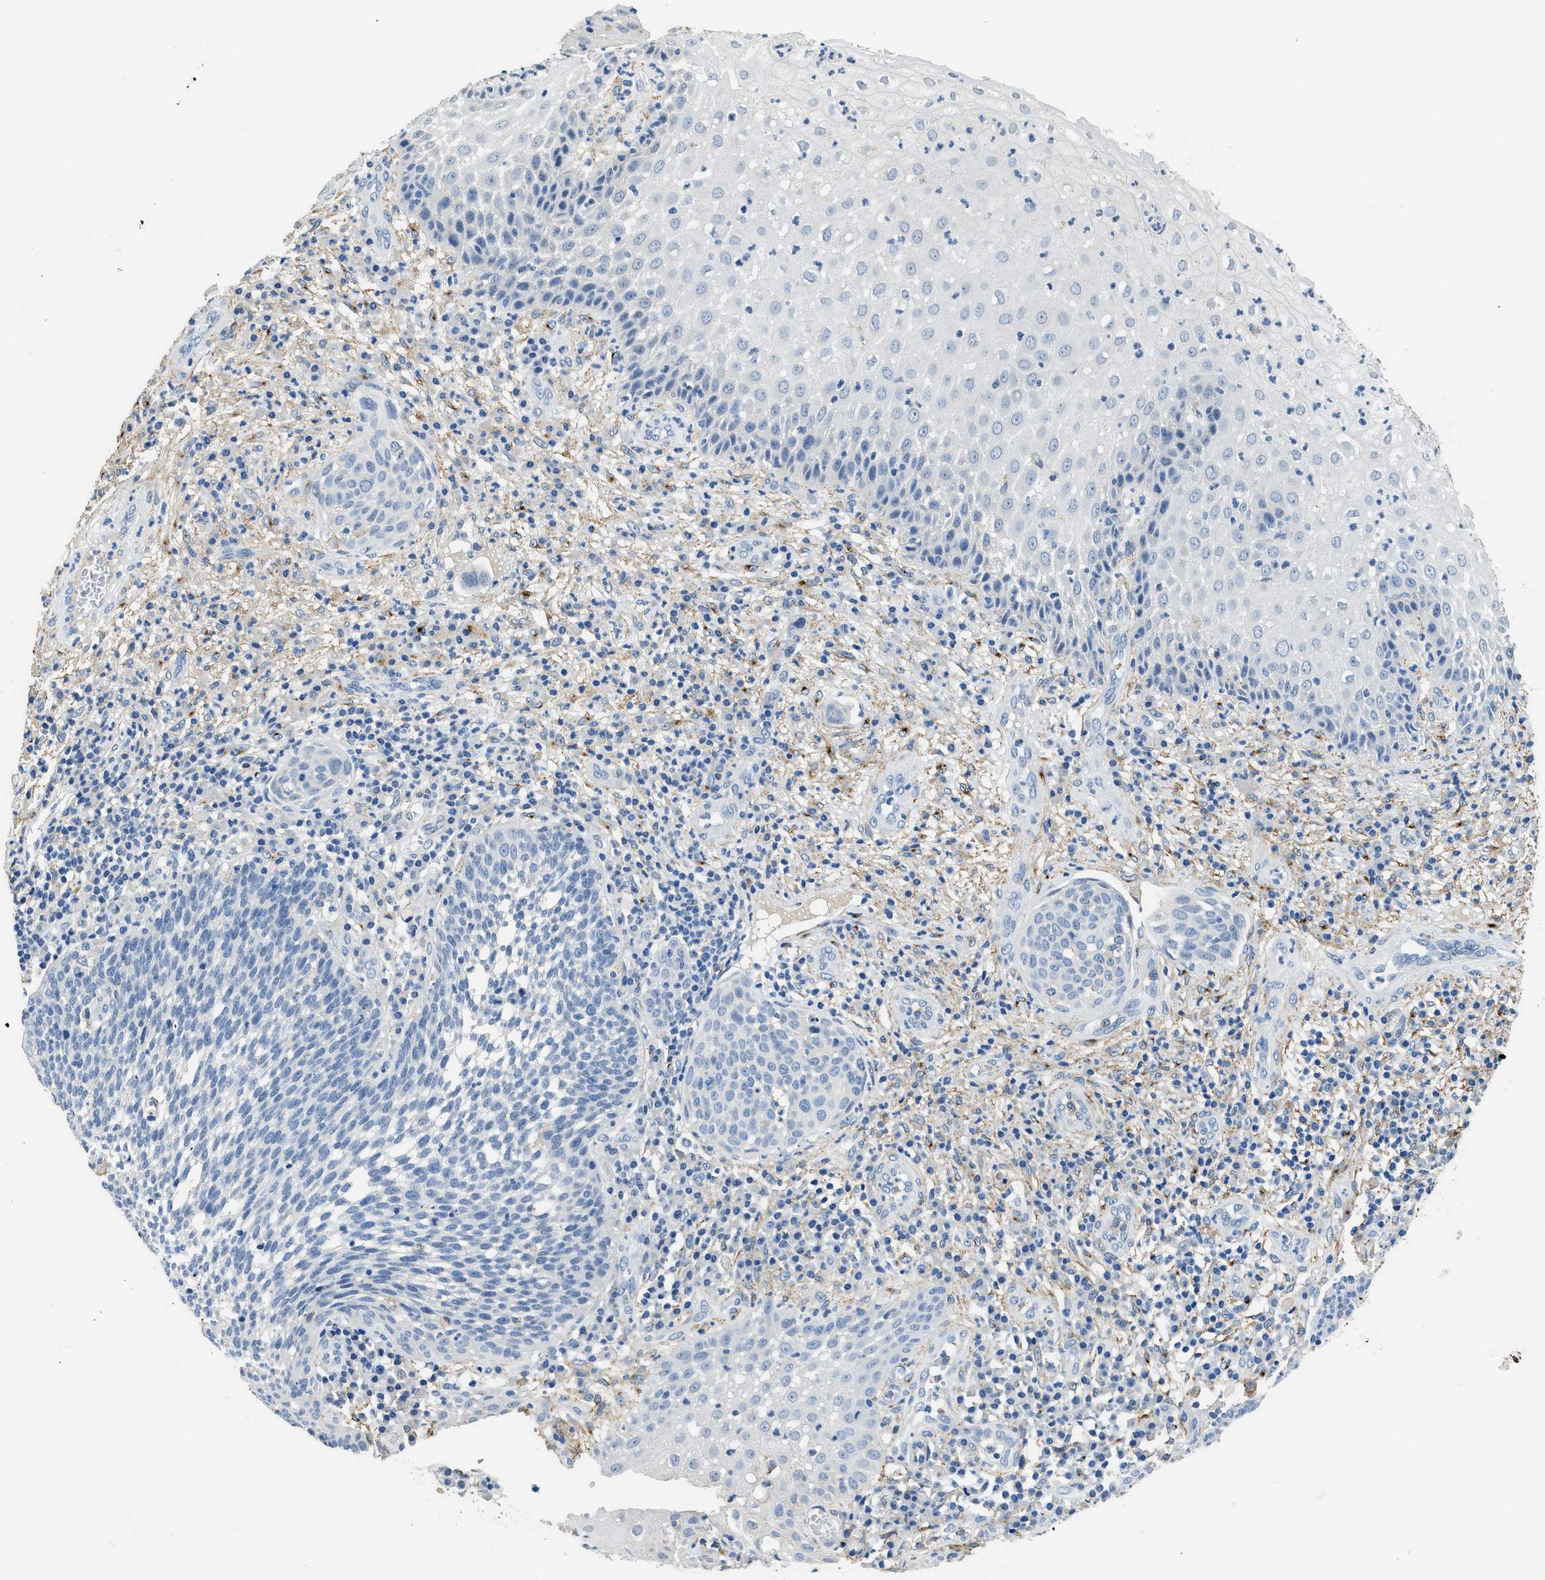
{"staining": {"intensity": "negative", "quantity": "none", "location": "none"}, "tissue": "cervical cancer", "cell_type": "Tumor cells", "image_type": "cancer", "snomed": [{"axis": "morphology", "description": "Squamous cell carcinoma, NOS"}, {"axis": "topography", "description": "Cervix"}], "caption": "Protein analysis of cervical cancer demonstrates no significant staining in tumor cells. (DAB (3,3'-diaminobenzidine) immunohistochemistry (IHC), high magnification).", "gene": "LRP1", "patient": {"sex": "female", "age": 34}}